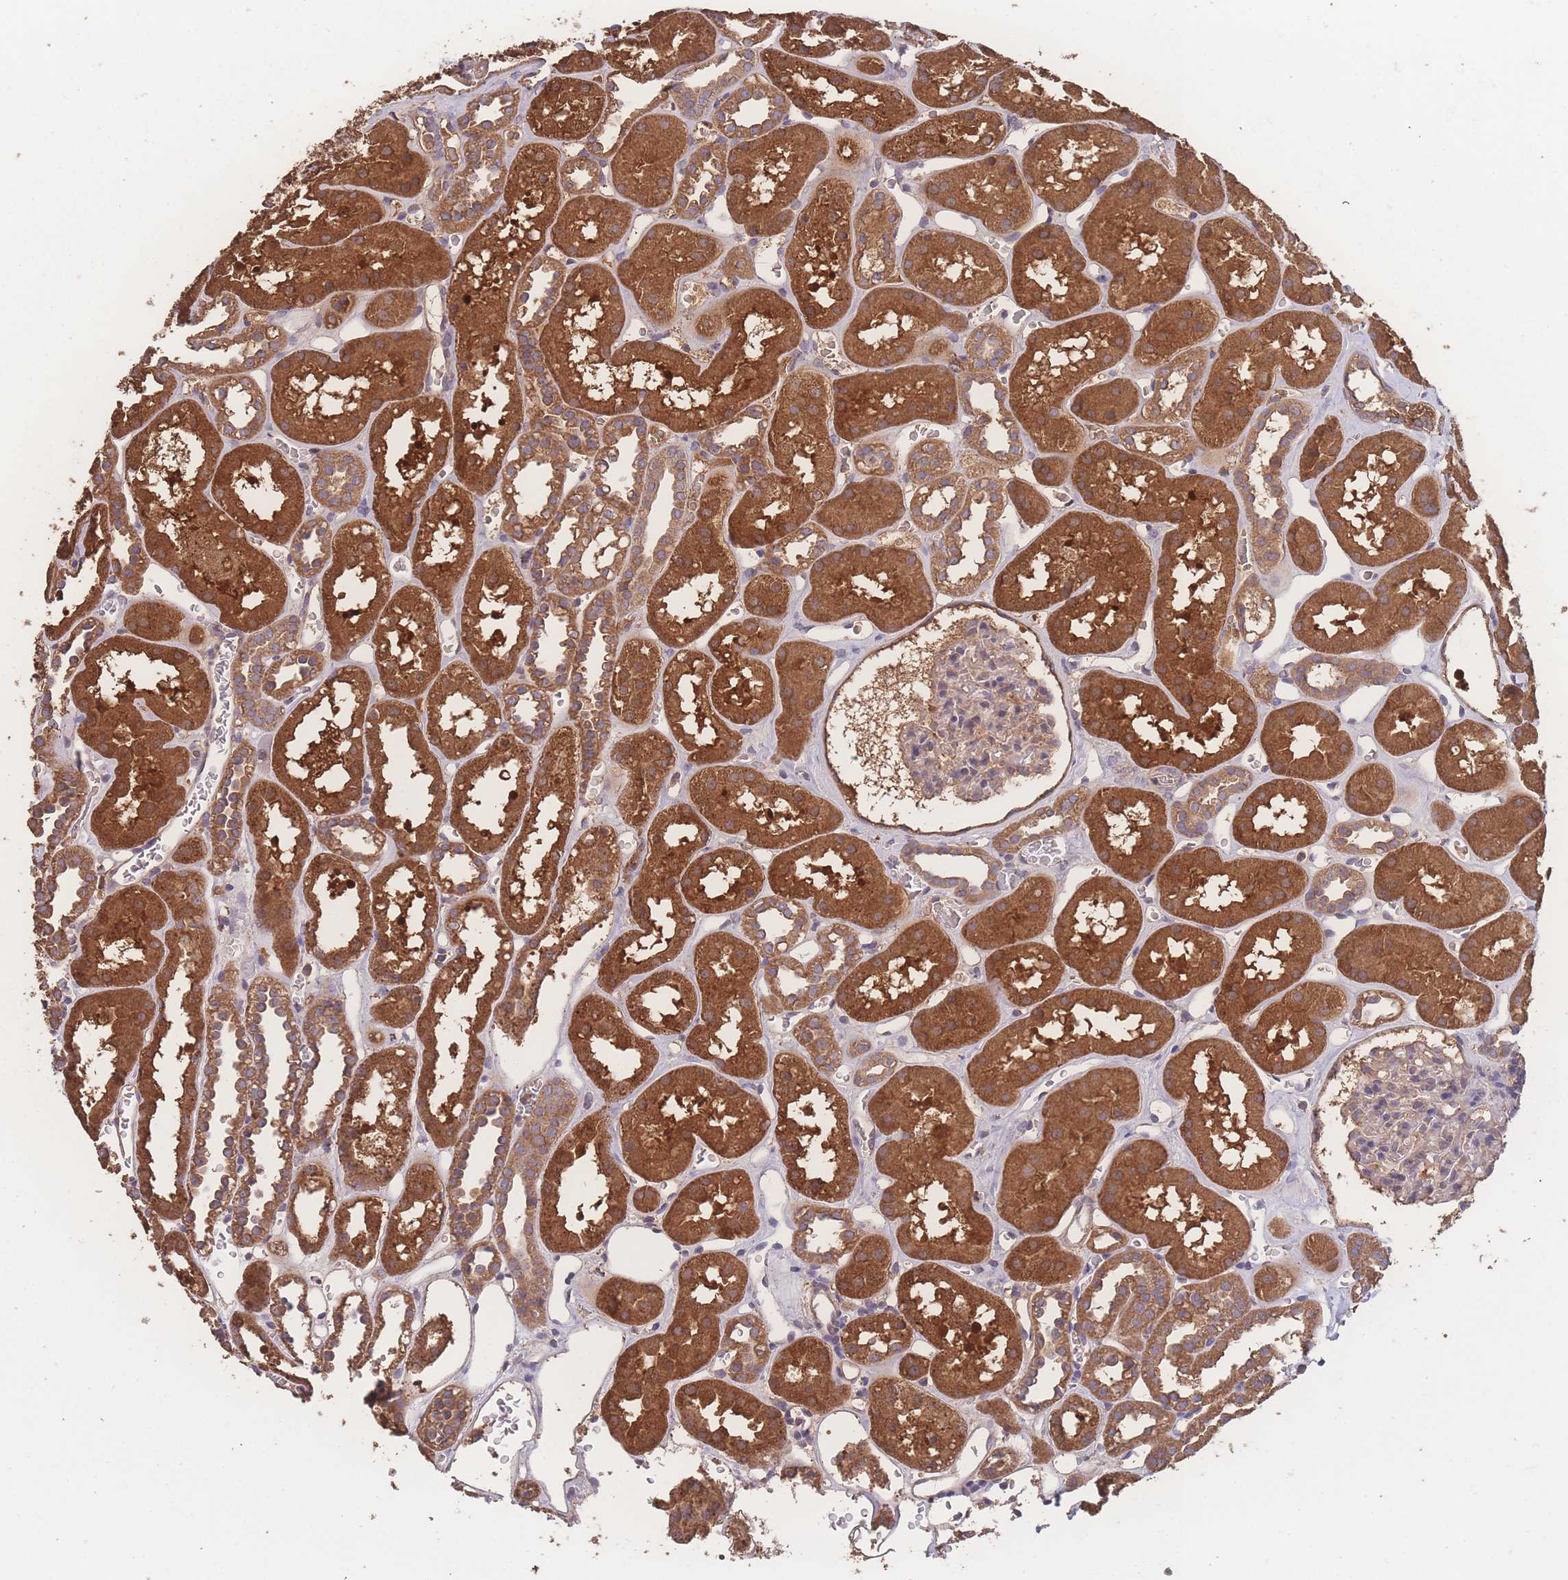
{"staining": {"intensity": "weak", "quantity": "25%-75%", "location": "cytoplasmic/membranous"}, "tissue": "kidney", "cell_type": "Cells in glomeruli", "image_type": "normal", "snomed": [{"axis": "morphology", "description": "Normal tissue, NOS"}, {"axis": "topography", "description": "Kidney"}], "caption": "Normal kidney shows weak cytoplasmic/membranous expression in about 25%-75% of cells in glomeruli, visualized by immunohistochemistry. (Brightfield microscopy of DAB IHC at high magnification).", "gene": "ATXN10", "patient": {"sex": "female", "age": 41}}